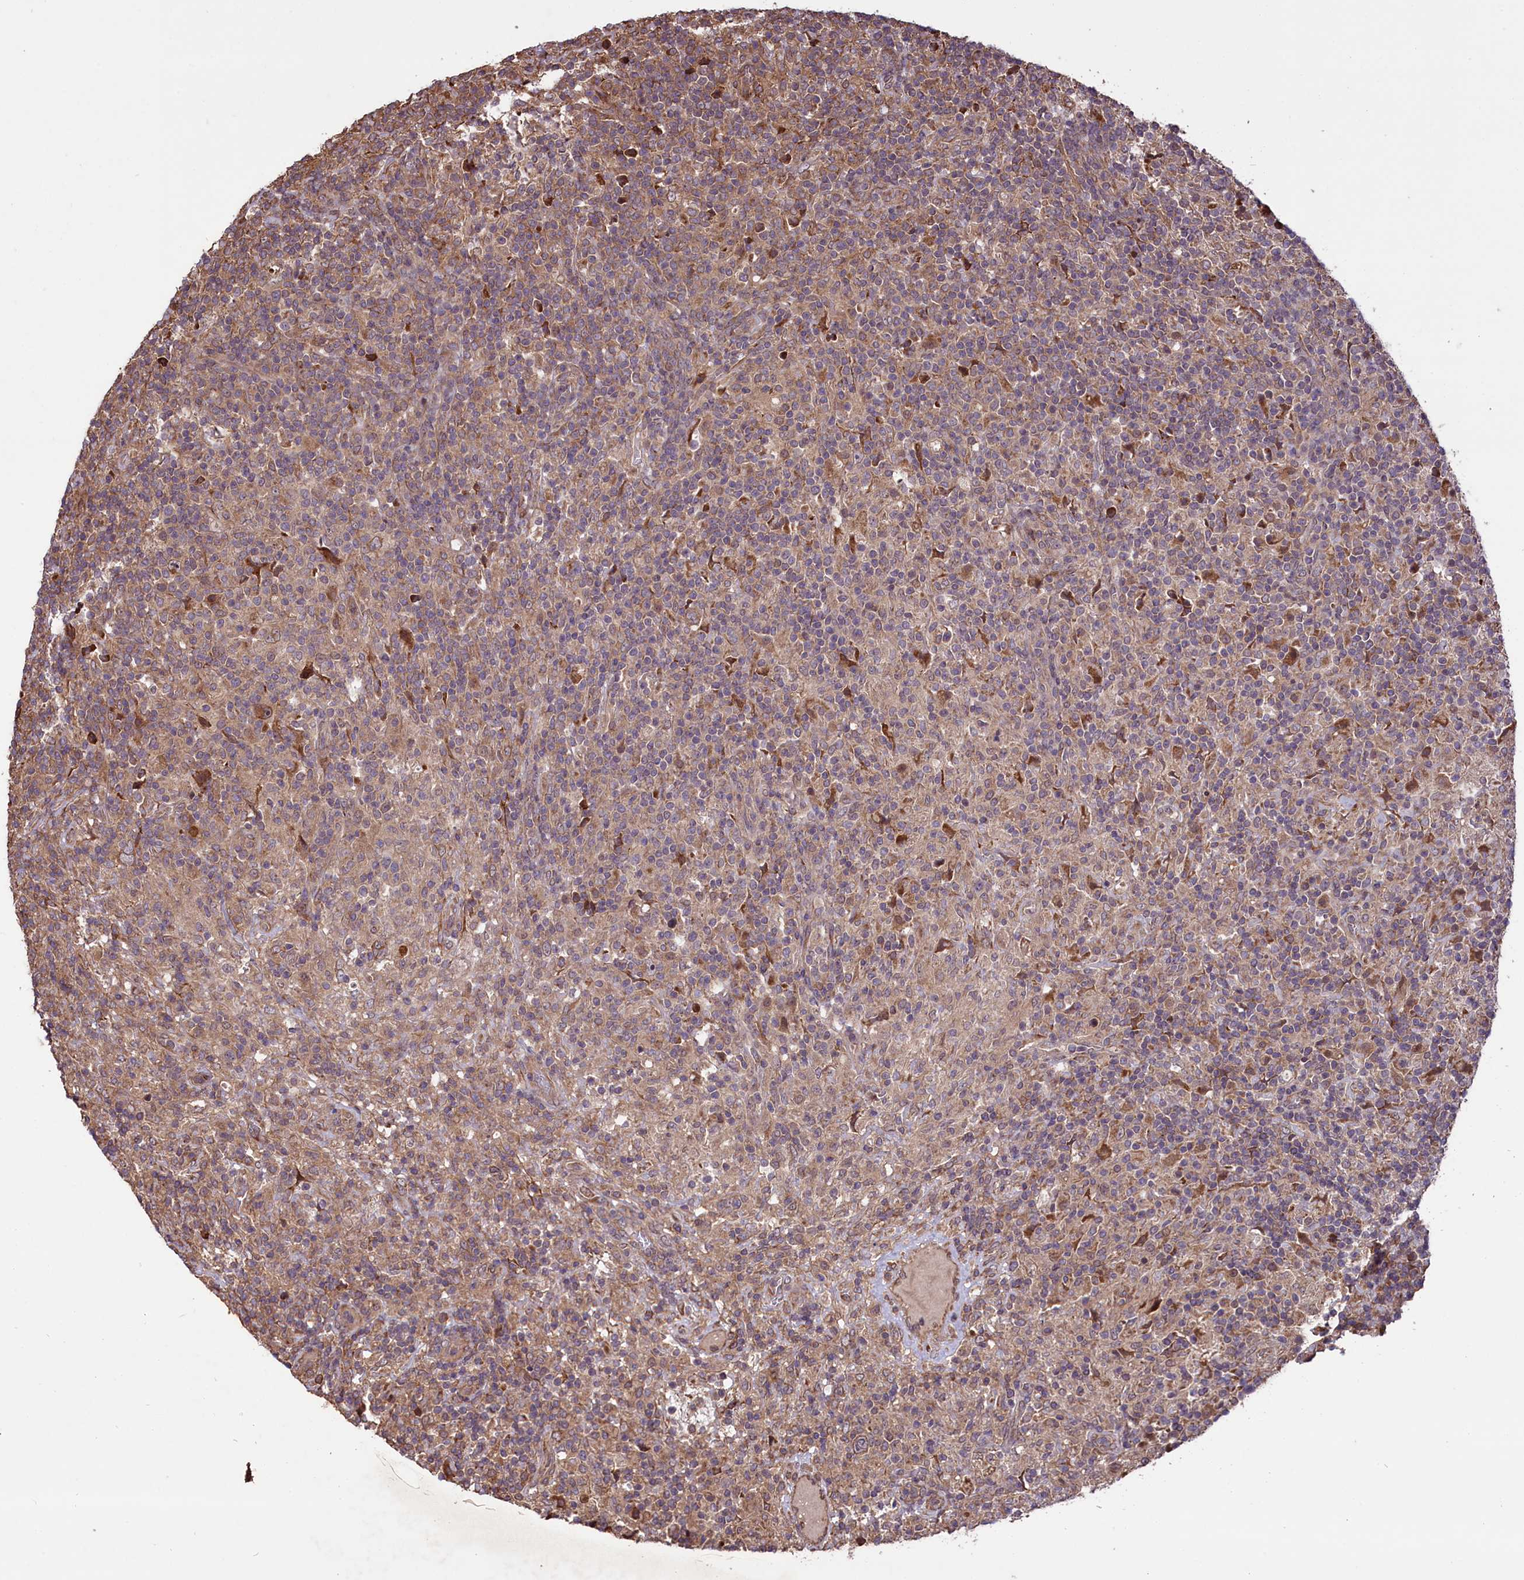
{"staining": {"intensity": "moderate", "quantity": ">75%", "location": "cytoplasmic/membranous"}, "tissue": "lymphoma", "cell_type": "Tumor cells", "image_type": "cancer", "snomed": [{"axis": "morphology", "description": "Hodgkin's disease, NOS"}, {"axis": "topography", "description": "Lymph node"}], "caption": "A brown stain shows moderate cytoplasmic/membranous positivity of a protein in human Hodgkin's disease tumor cells.", "gene": "HDAC5", "patient": {"sex": "male", "age": 70}}